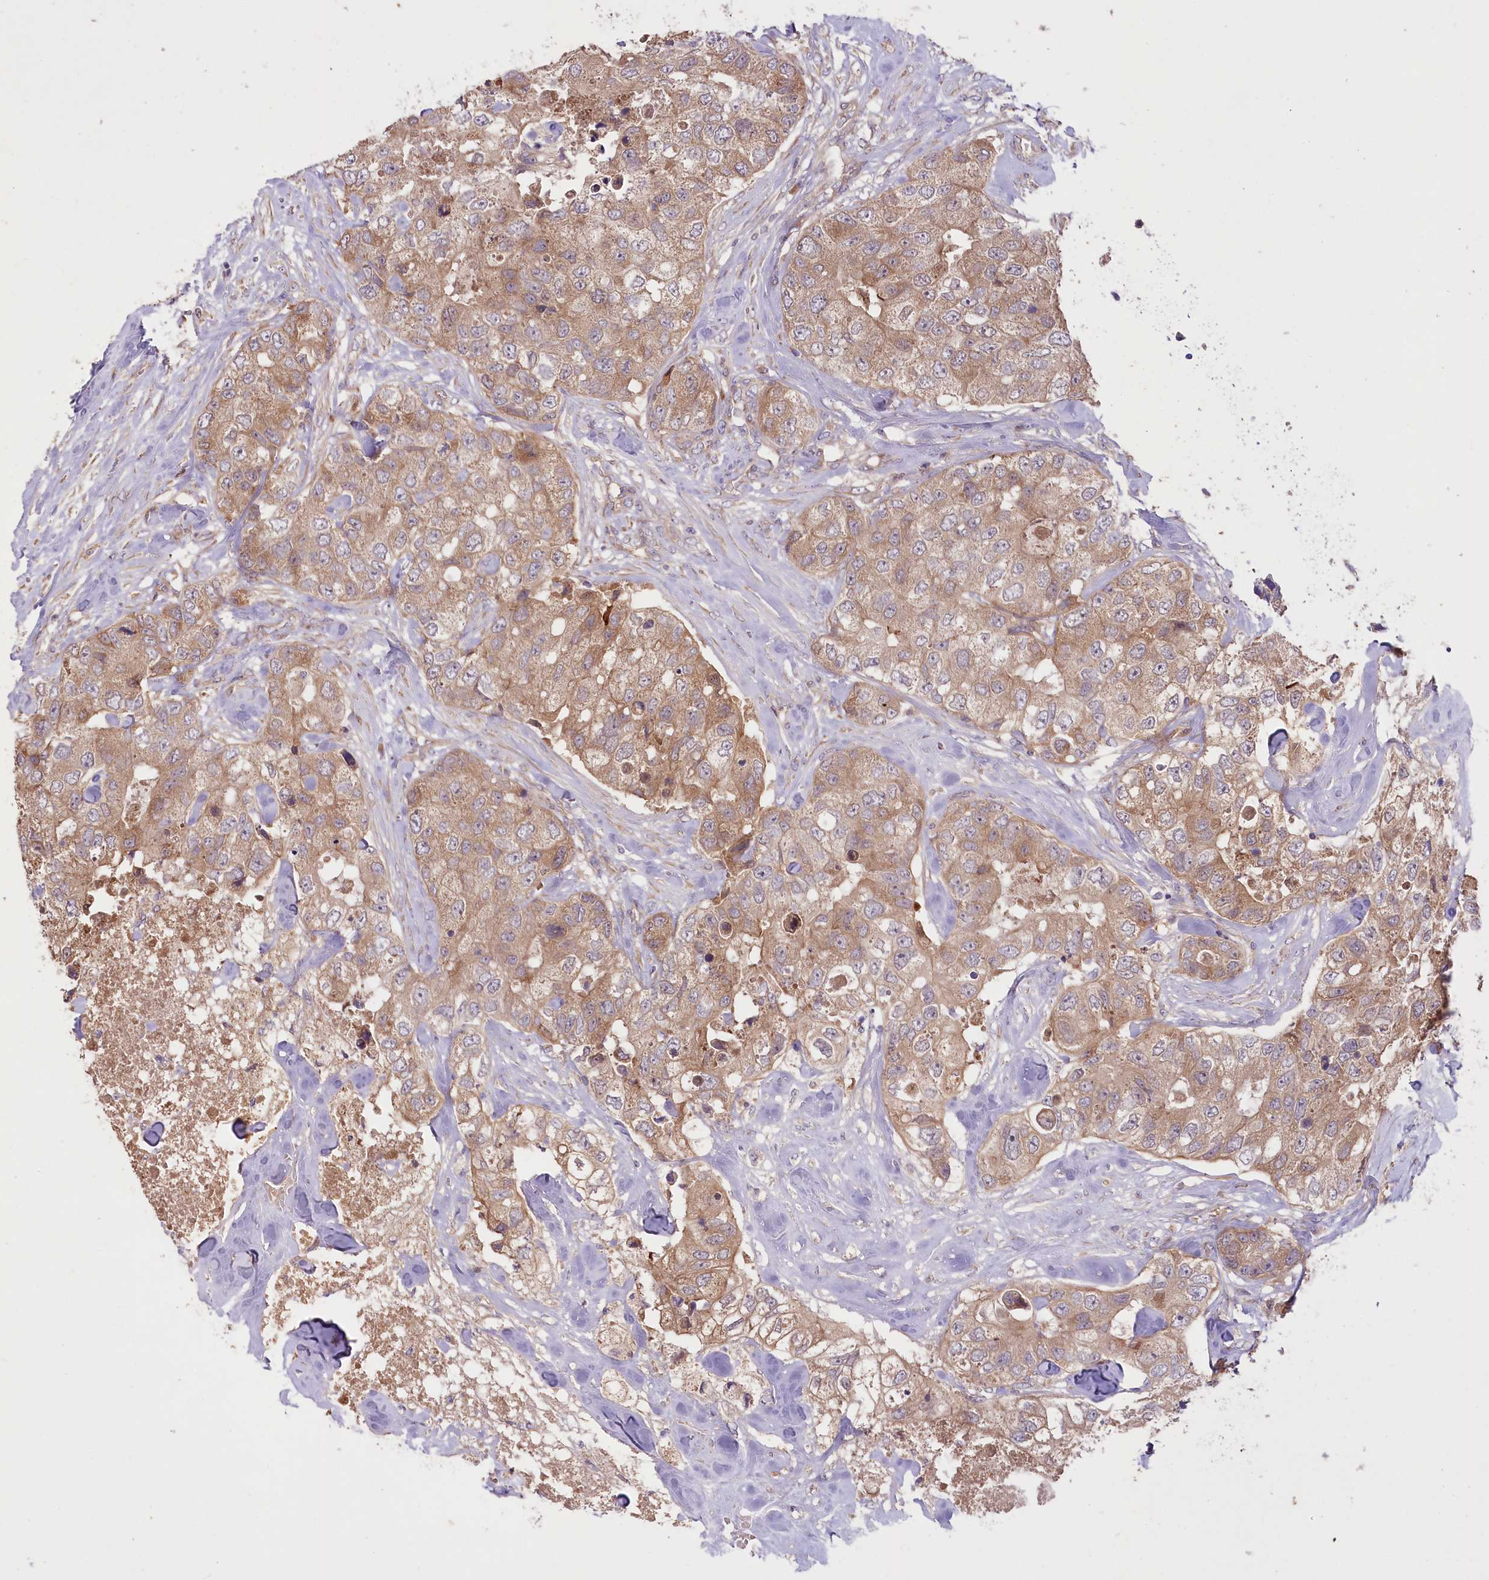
{"staining": {"intensity": "moderate", "quantity": ">75%", "location": "cytoplasmic/membranous"}, "tissue": "breast cancer", "cell_type": "Tumor cells", "image_type": "cancer", "snomed": [{"axis": "morphology", "description": "Duct carcinoma"}, {"axis": "topography", "description": "Breast"}], "caption": "Protein staining of breast cancer tissue displays moderate cytoplasmic/membranous expression in approximately >75% of tumor cells. The protein of interest is stained brown, and the nuclei are stained in blue (DAB (3,3'-diaminobenzidine) IHC with brightfield microscopy, high magnification).", "gene": "PBLD", "patient": {"sex": "female", "age": 62}}